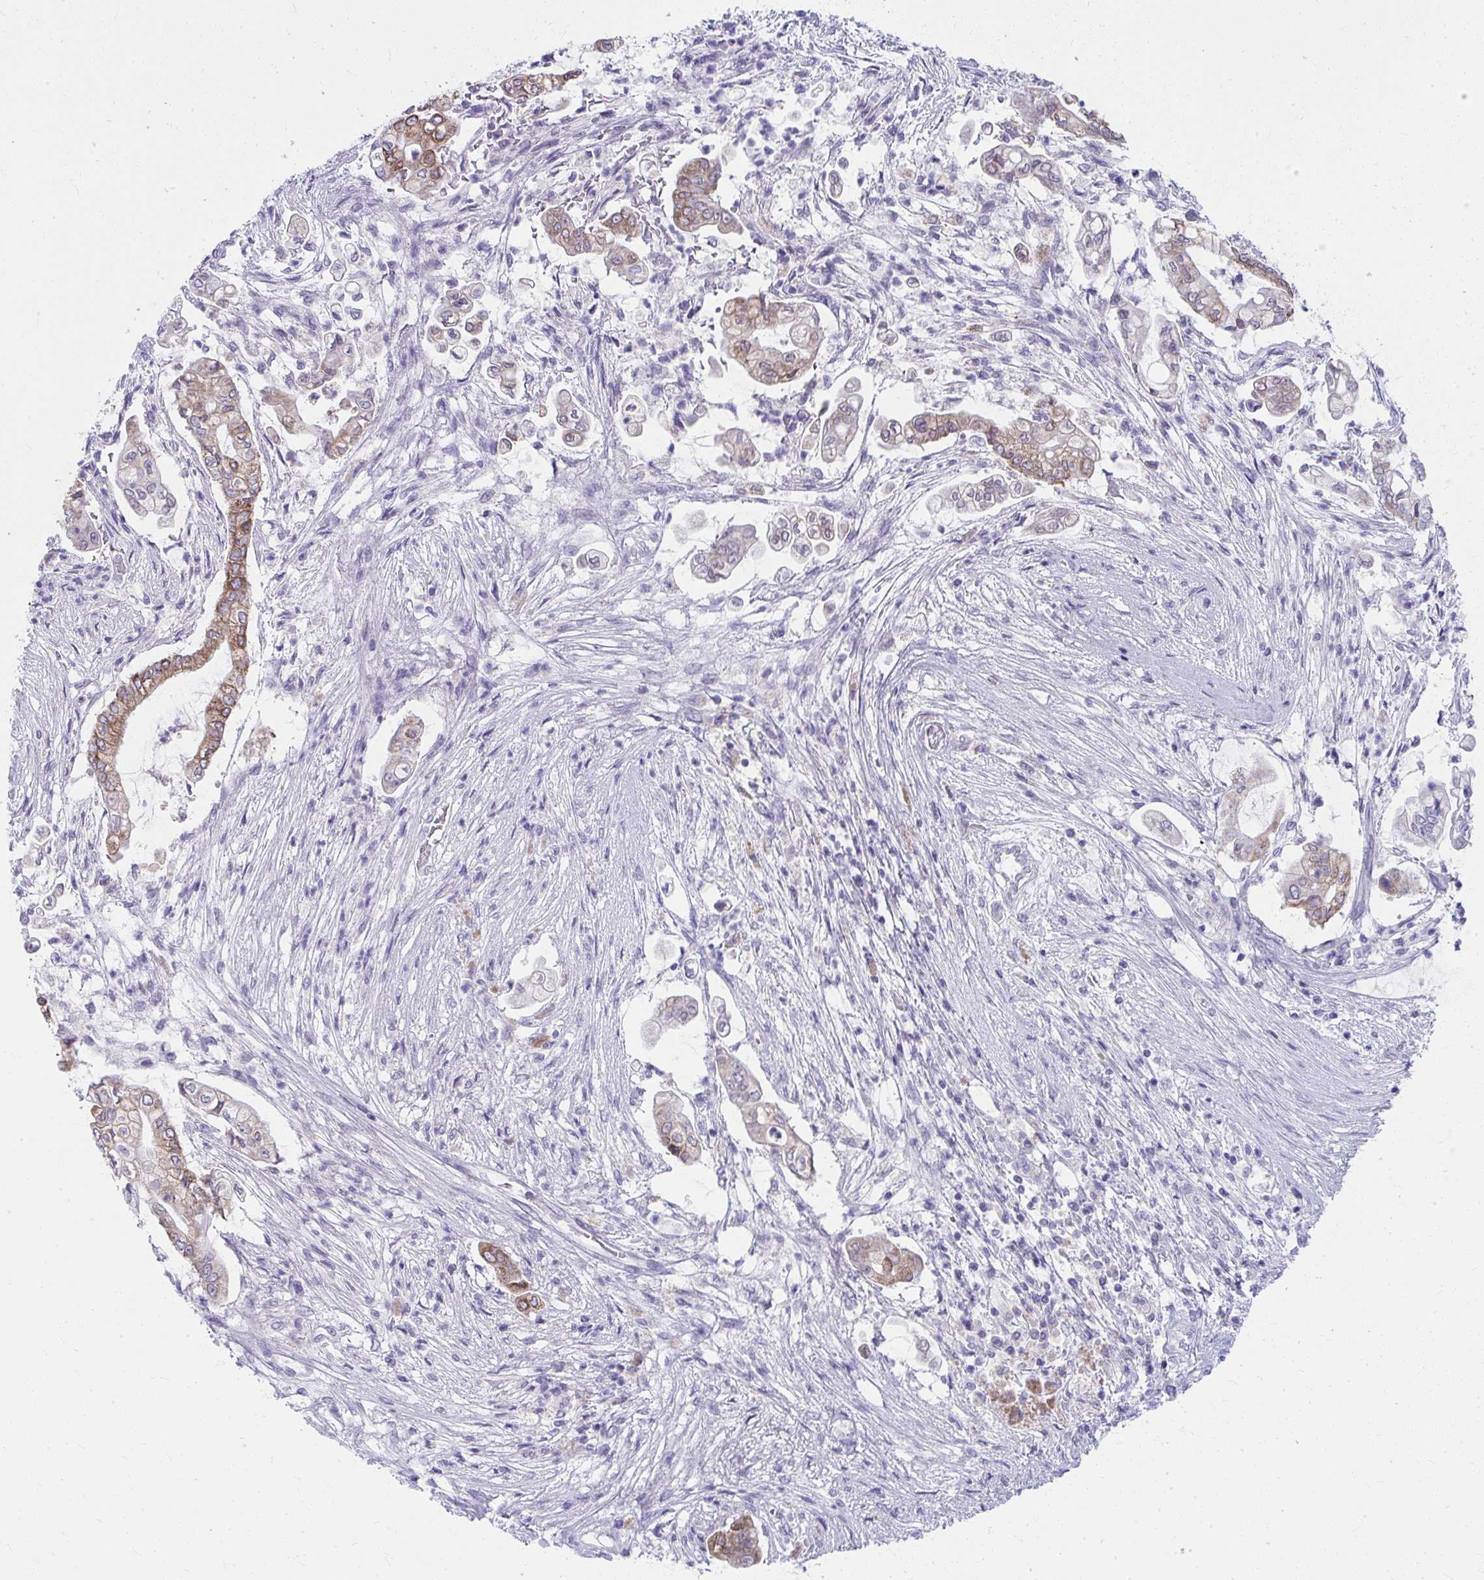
{"staining": {"intensity": "moderate", "quantity": "25%-75%", "location": "cytoplasmic/membranous"}, "tissue": "pancreatic cancer", "cell_type": "Tumor cells", "image_type": "cancer", "snomed": [{"axis": "morphology", "description": "Adenocarcinoma, NOS"}, {"axis": "topography", "description": "Pancreas"}], "caption": "High-power microscopy captured an immunohistochemistry (IHC) photomicrograph of pancreatic cancer, revealing moderate cytoplasmic/membranous staining in approximately 25%-75% of tumor cells.", "gene": "UGT3A2", "patient": {"sex": "female", "age": 69}}